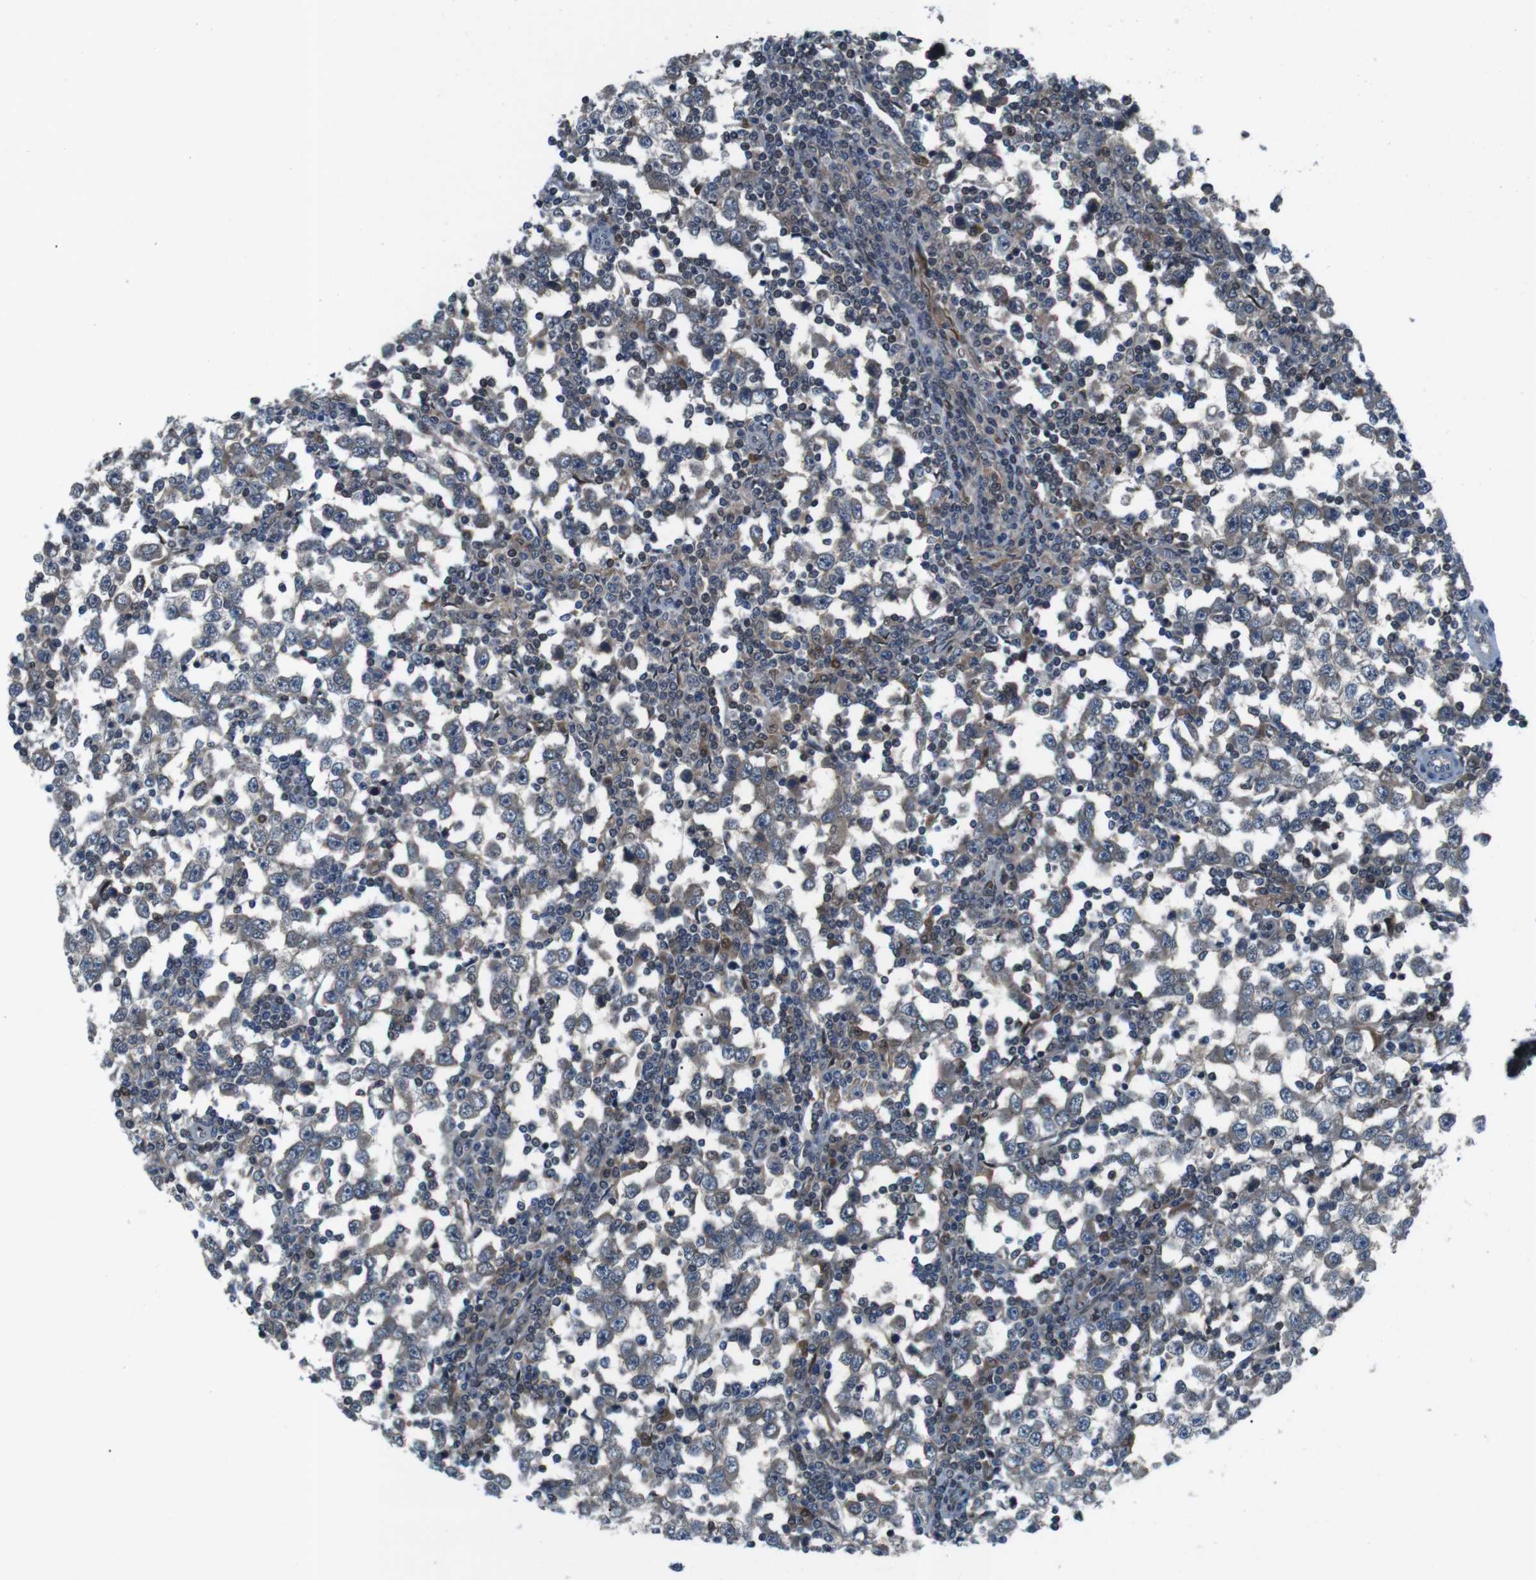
{"staining": {"intensity": "weak", "quantity": ">75%", "location": "cytoplasmic/membranous"}, "tissue": "testis cancer", "cell_type": "Tumor cells", "image_type": "cancer", "snomed": [{"axis": "morphology", "description": "Seminoma, NOS"}, {"axis": "topography", "description": "Testis"}], "caption": "Seminoma (testis) stained with DAB (3,3'-diaminobenzidine) immunohistochemistry (IHC) shows low levels of weak cytoplasmic/membranous positivity in about >75% of tumor cells.", "gene": "LRP5", "patient": {"sex": "male", "age": 65}}